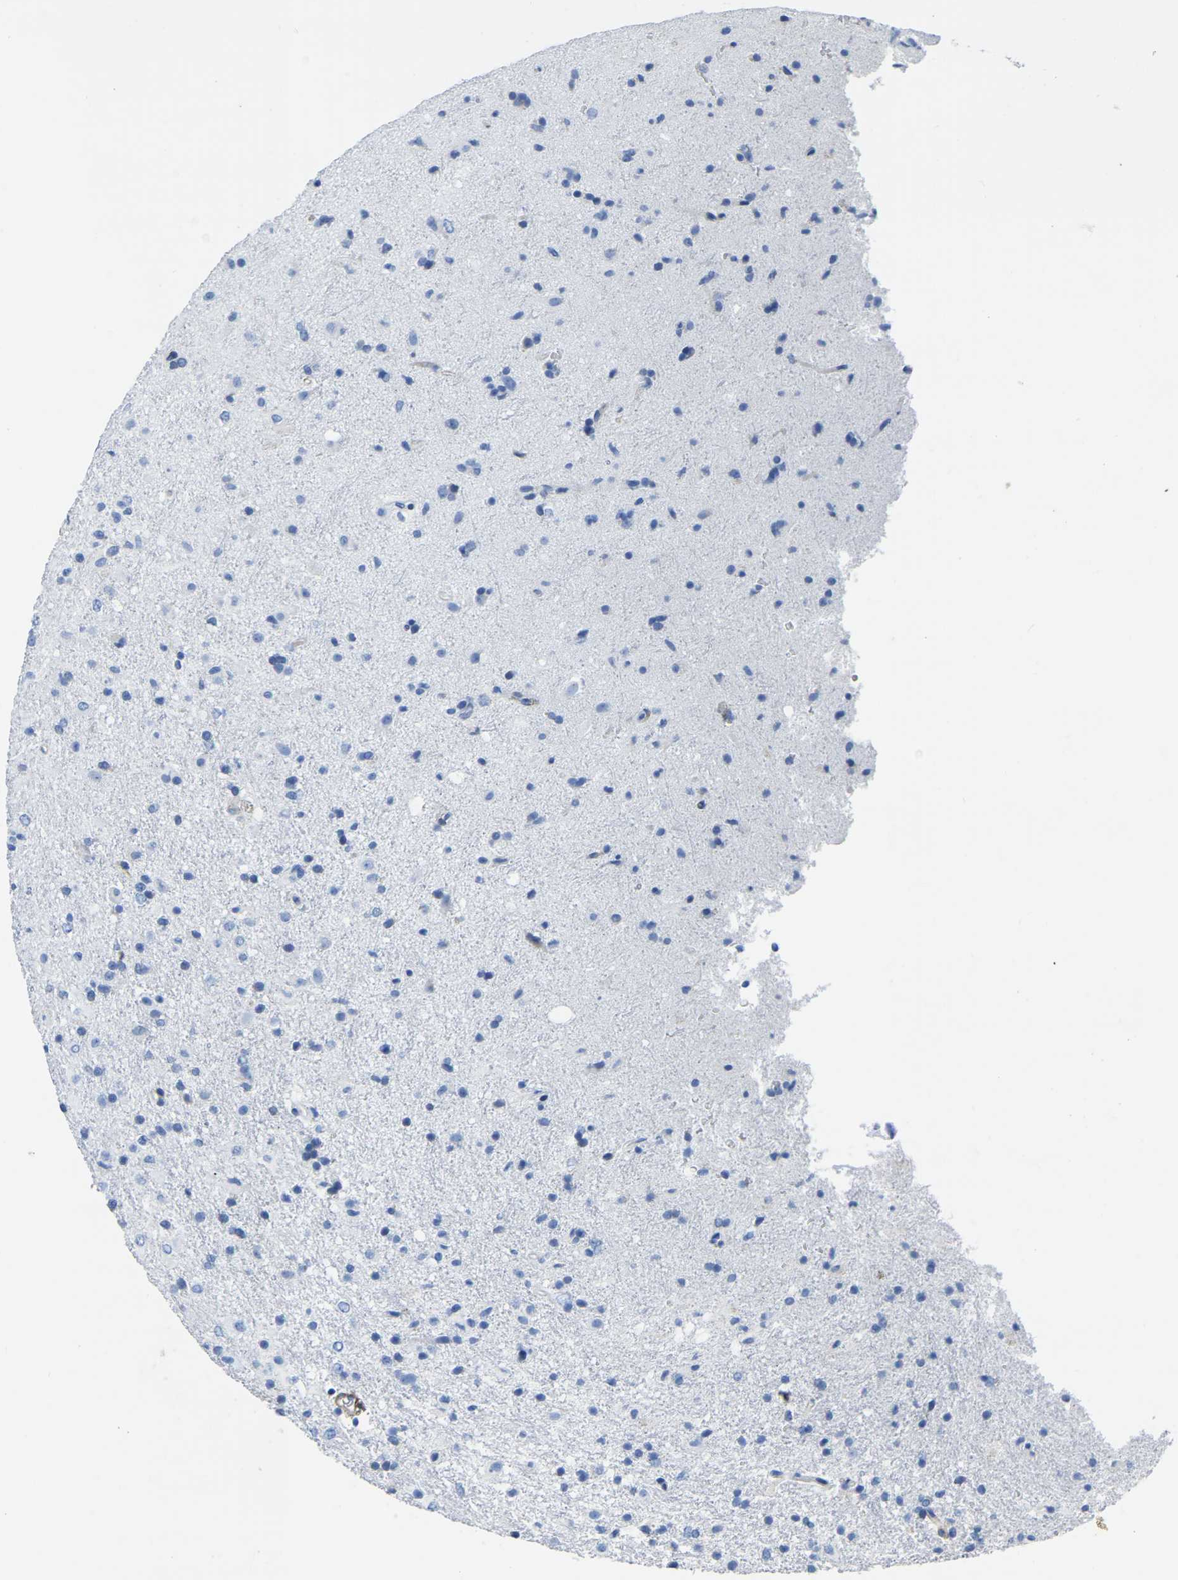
{"staining": {"intensity": "negative", "quantity": "none", "location": "none"}, "tissue": "glioma", "cell_type": "Tumor cells", "image_type": "cancer", "snomed": [{"axis": "morphology", "description": "Glioma, malignant, Low grade"}, {"axis": "topography", "description": "Brain"}], "caption": "An image of human malignant glioma (low-grade) is negative for staining in tumor cells.", "gene": "SLC45A3", "patient": {"sex": "male", "age": 65}}